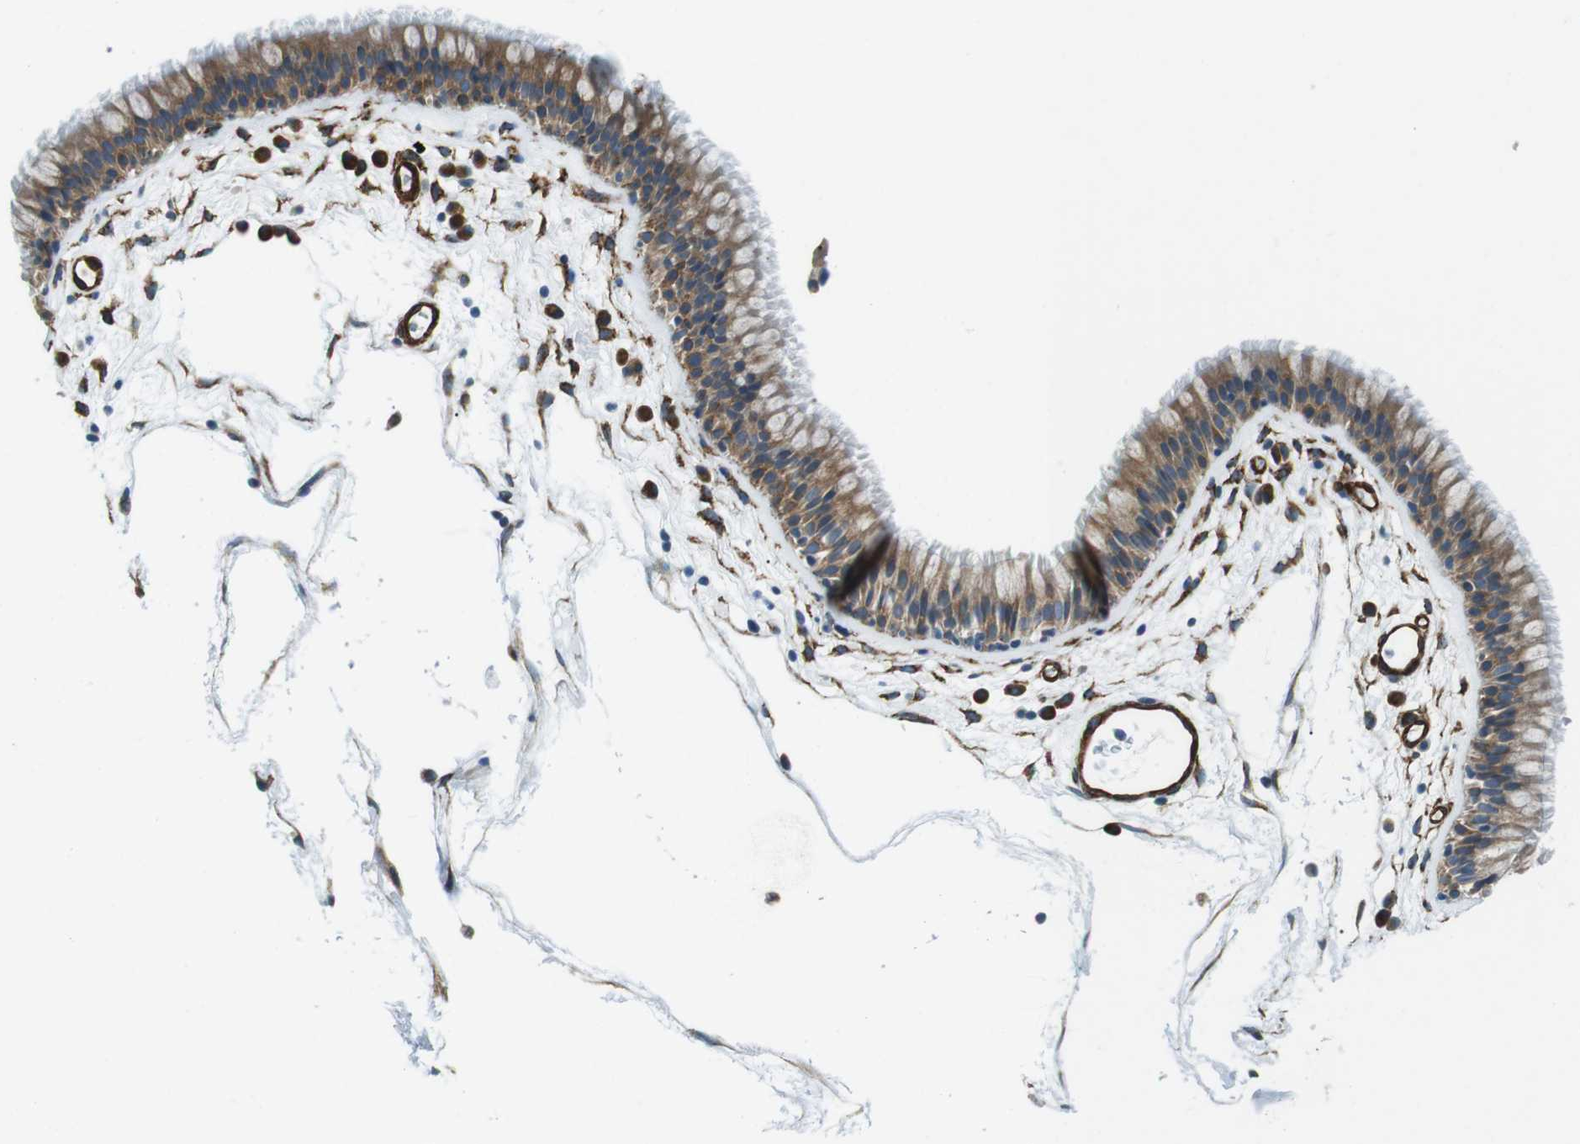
{"staining": {"intensity": "moderate", "quantity": ">75%", "location": "cytoplasmic/membranous"}, "tissue": "nasopharynx", "cell_type": "Respiratory epithelial cells", "image_type": "normal", "snomed": [{"axis": "morphology", "description": "Normal tissue, NOS"}, {"axis": "morphology", "description": "Inflammation, NOS"}, {"axis": "topography", "description": "Nasopharynx"}], "caption": "High-magnification brightfield microscopy of normal nasopharynx stained with DAB (3,3'-diaminobenzidine) (brown) and counterstained with hematoxylin (blue). respiratory epithelial cells exhibit moderate cytoplasmic/membranous staining is identified in approximately>75% of cells. (DAB IHC, brown staining for protein, blue staining for nuclei).", "gene": "ODR4", "patient": {"sex": "male", "age": 48}}